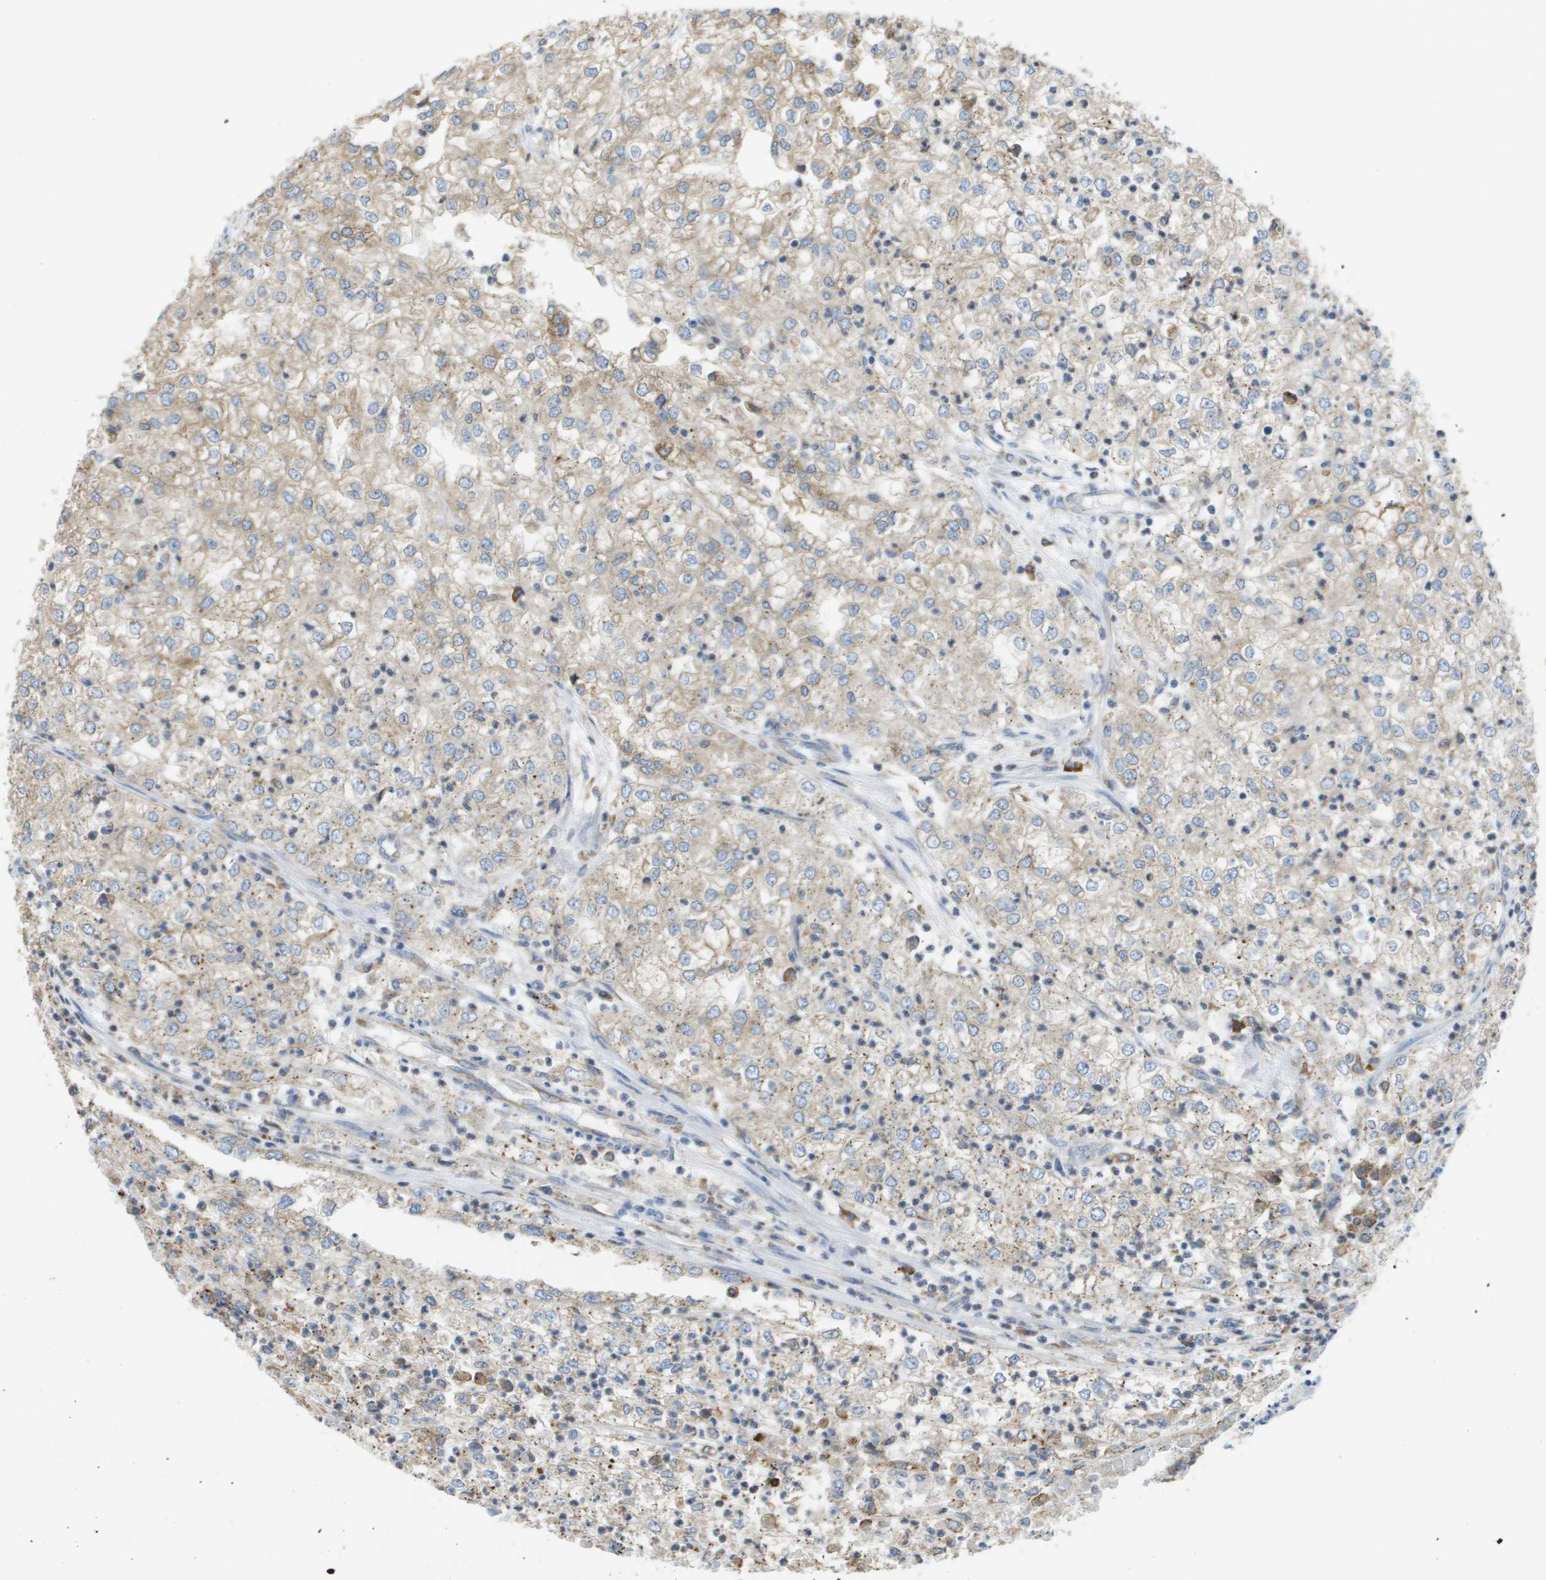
{"staining": {"intensity": "weak", "quantity": ">75%", "location": "cytoplasmic/membranous"}, "tissue": "renal cancer", "cell_type": "Tumor cells", "image_type": "cancer", "snomed": [{"axis": "morphology", "description": "Adenocarcinoma, NOS"}, {"axis": "topography", "description": "Kidney"}], "caption": "IHC (DAB (3,3'-diaminobenzidine)) staining of human renal cancer (adenocarcinoma) demonstrates weak cytoplasmic/membranous protein positivity in about >75% of tumor cells.", "gene": "SDR42E1", "patient": {"sex": "female", "age": 54}}